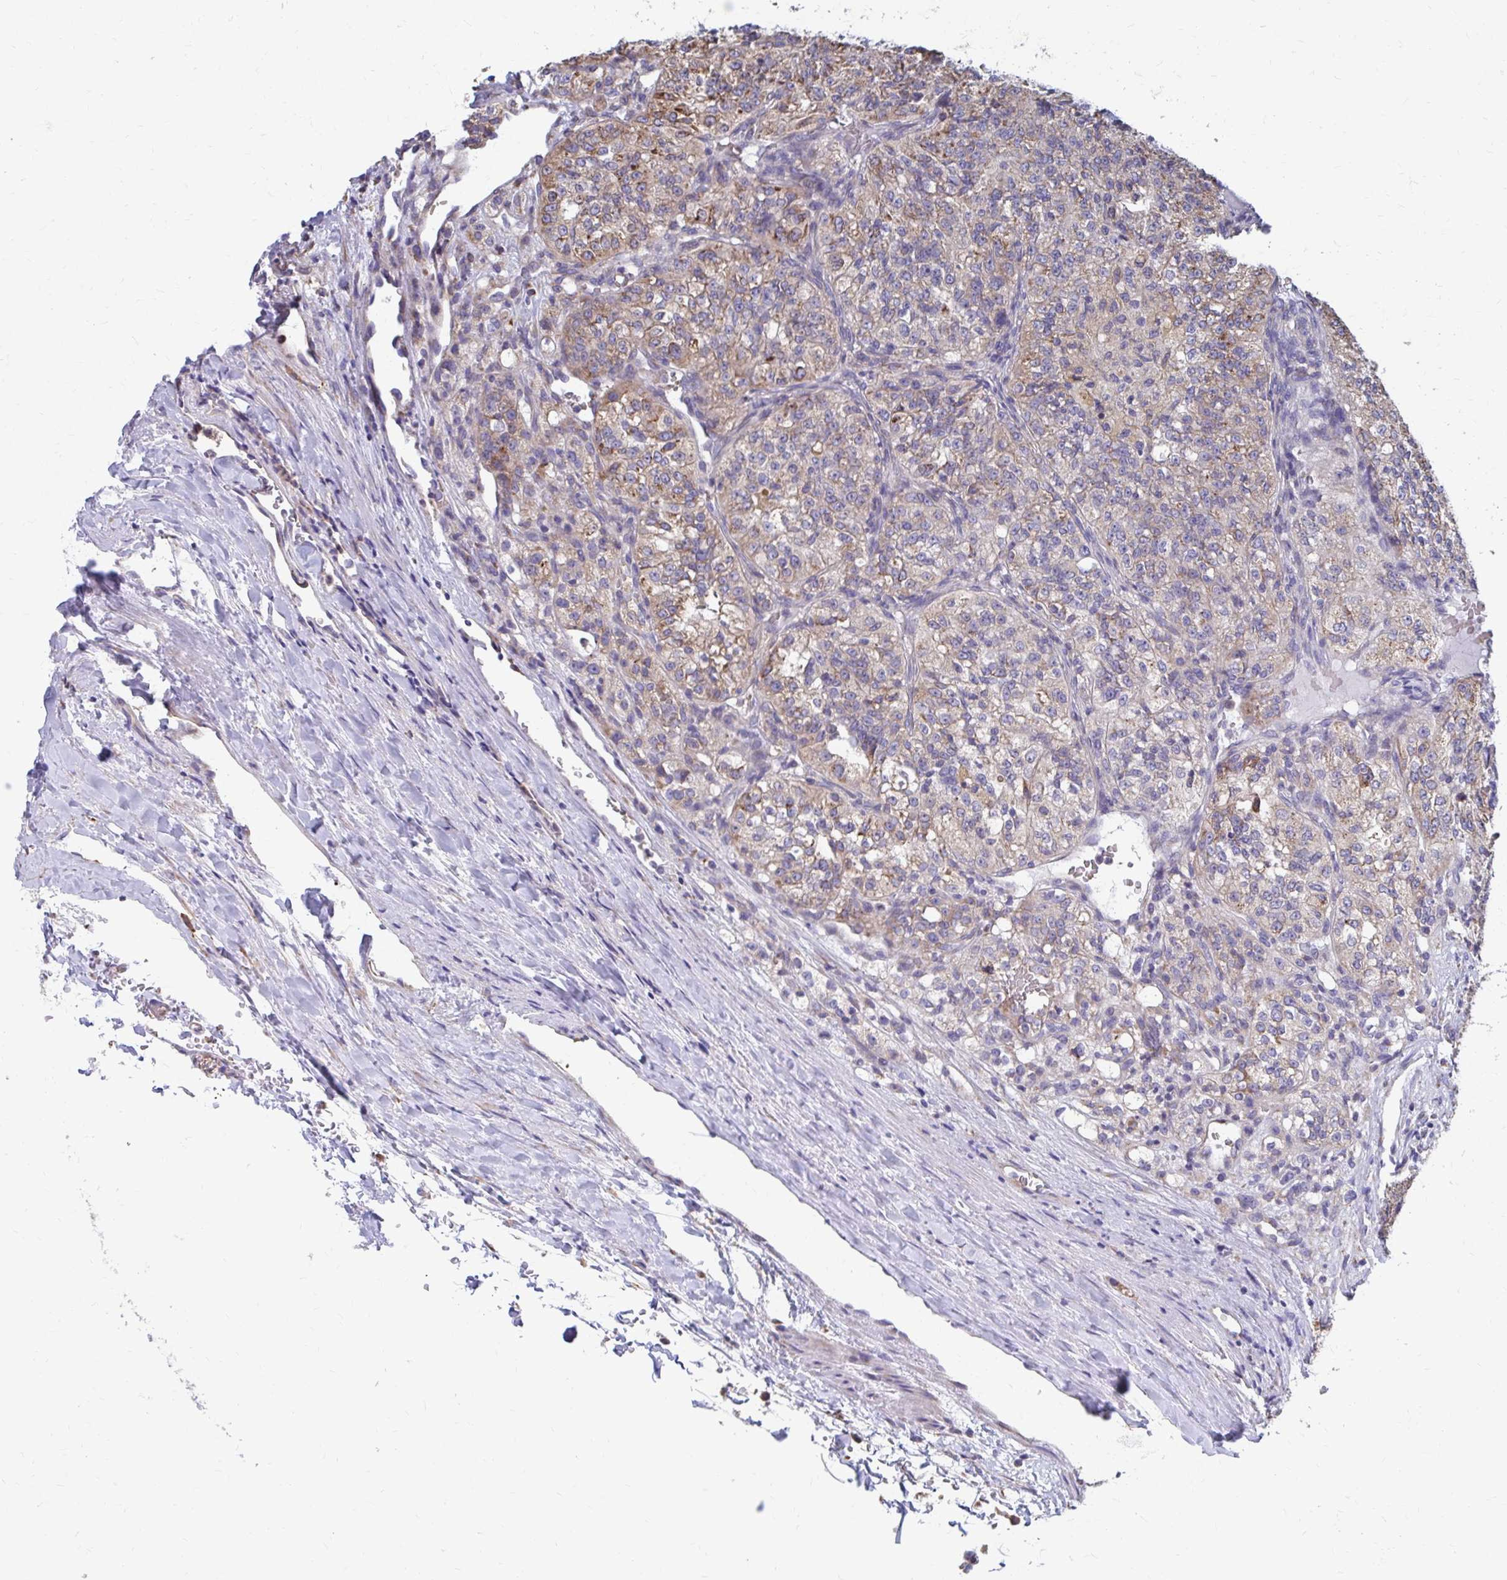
{"staining": {"intensity": "weak", "quantity": ">75%", "location": "cytoplasmic/membranous"}, "tissue": "renal cancer", "cell_type": "Tumor cells", "image_type": "cancer", "snomed": [{"axis": "morphology", "description": "Adenocarcinoma, NOS"}, {"axis": "topography", "description": "Kidney"}], "caption": "About >75% of tumor cells in renal adenocarcinoma exhibit weak cytoplasmic/membranous protein expression as visualized by brown immunohistochemical staining.", "gene": "FKBP2", "patient": {"sex": "female", "age": 63}}